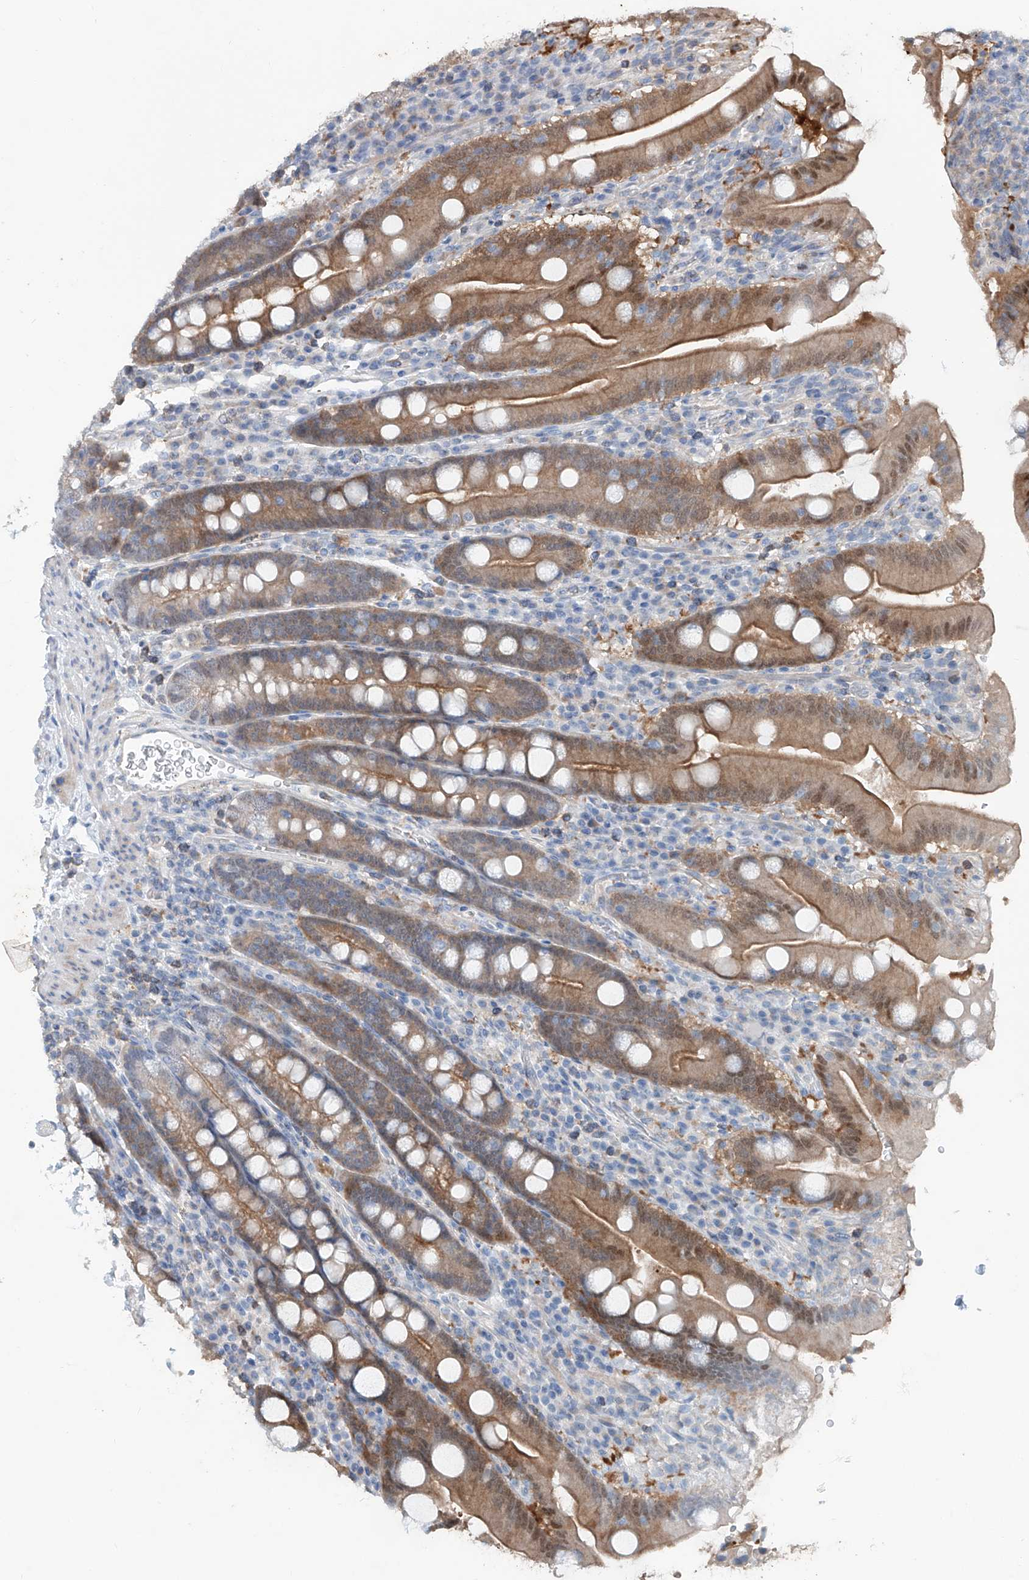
{"staining": {"intensity": "strong", "quantity": "25%-75%", "location": "cytoplasmic/membranous,nuclear"}, "tissue": "duodenum", "cell_type": "Glandular cells", "image_type": "normal", "snomed": [{"axis": "morphology", "description": "Normal tissue, NOS"}, {"axis": "topography", "description": "Duodenum"}], "caption": "A high amount of strong cytoplasmic/membranous,nuclear expression is present in approximately 25%-75% of glandular cells in normal duodenum. (DAB (3,3'-diaminobenzidine) IHC, brown staining for protein, blue staining for nuclei).", "gene": "ANKRD34A", "patient": {"sex": "male", "age": 35}}